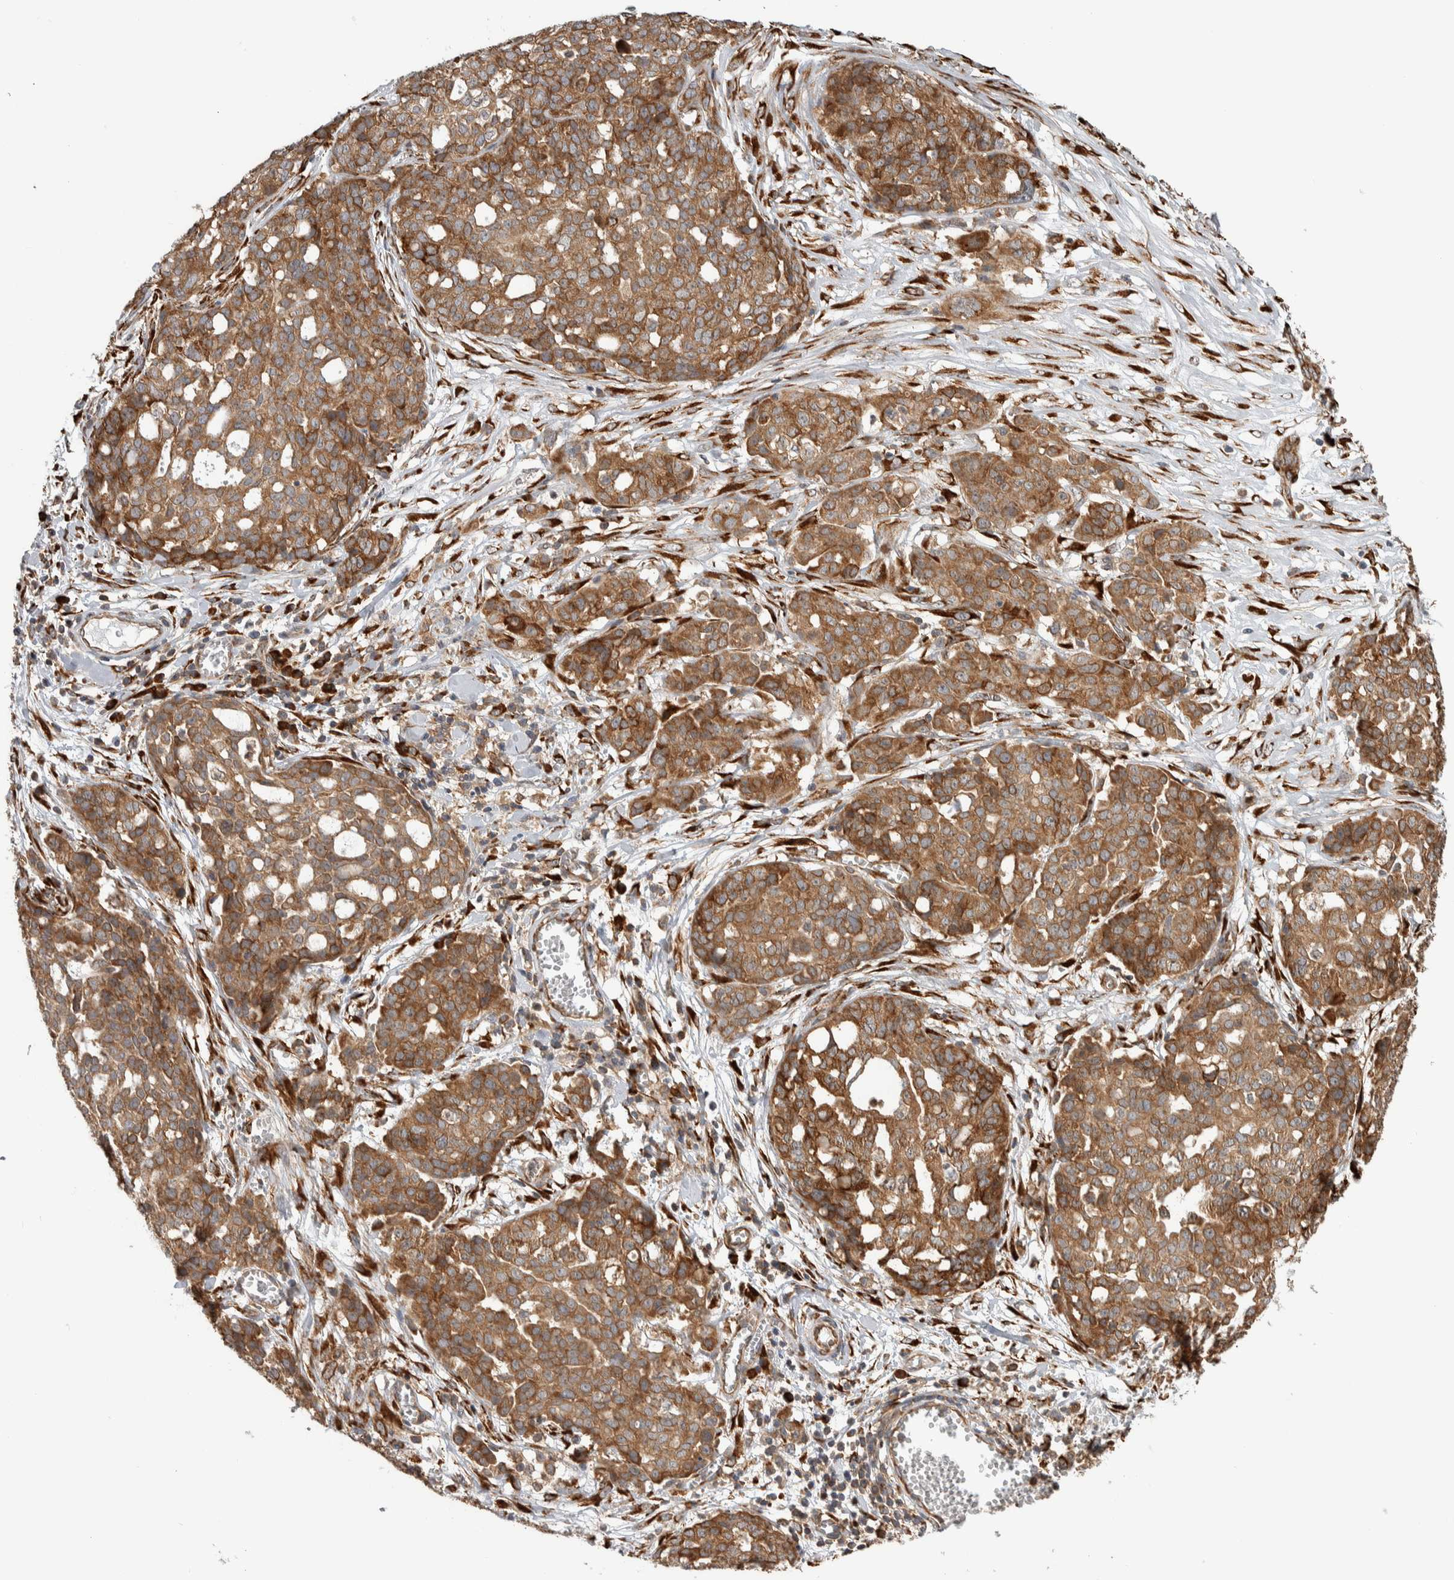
{"staining": {"intensity": "moderate", "quantity": ">75%", "location": "cytoplasmic/membranous"}, "tissue": "ovarian cancer", "cell_type": "Tumor cells", "image_type": "cancer", "snomed": [{"axis": "morphology", "description": "Cystadenocarcinoma, serous, NOS"}, {"axis": "topography", "description": "Soft tissue"}, {"axis": "topography", "description": "Ovary"}], "caption": "About >75% of tumor cells in ovarian cancer (serous cystadenocarcinoma) demonstrate moderate cytoplasmic/membranous protein staining as visualized by brown immunohistochemical staining.", "gene": "EIF3H", "patient": {"sex": "female", "age": 57}}